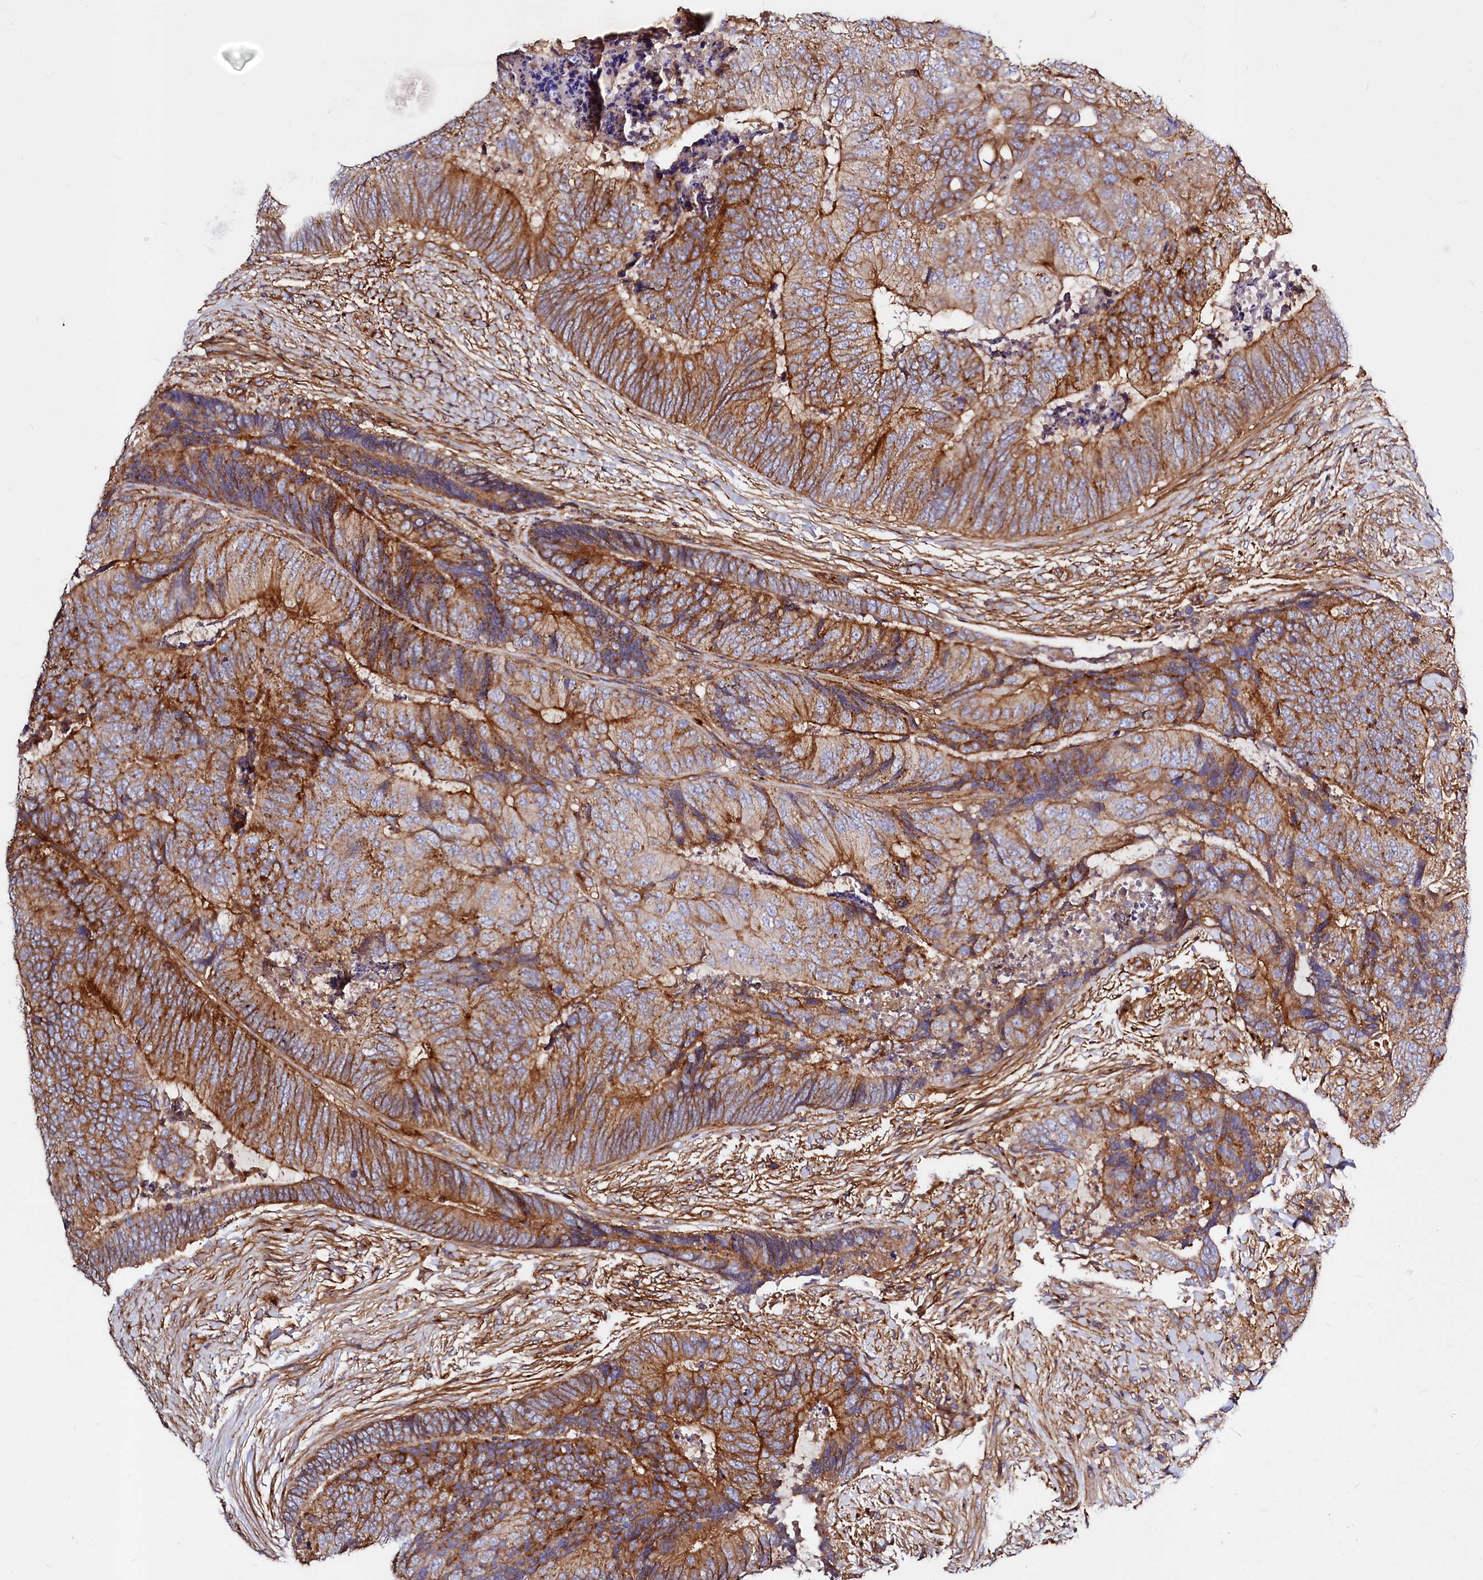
{"staining": {"intensity": "strong", "quantity": ">75%", "location": "cytoplasmic/membranous"}, "tissue": "colorectal cancer", "cell_type": "Tumor cells", "image_type": "cancer", "snomed": [{"axis": "morphology", "description": "Adenocarcinoma, NOS"}, {"axis": "topography", "description": "Colon"}], "caption": "Immunohistochemistry of colorectal cancer reveals high levels of strong cytoplasmic/membranous positivity in approximately >75% of tumor cells.", "gene": "ANO6", "patient": {"sex": "female", "age": 67}}